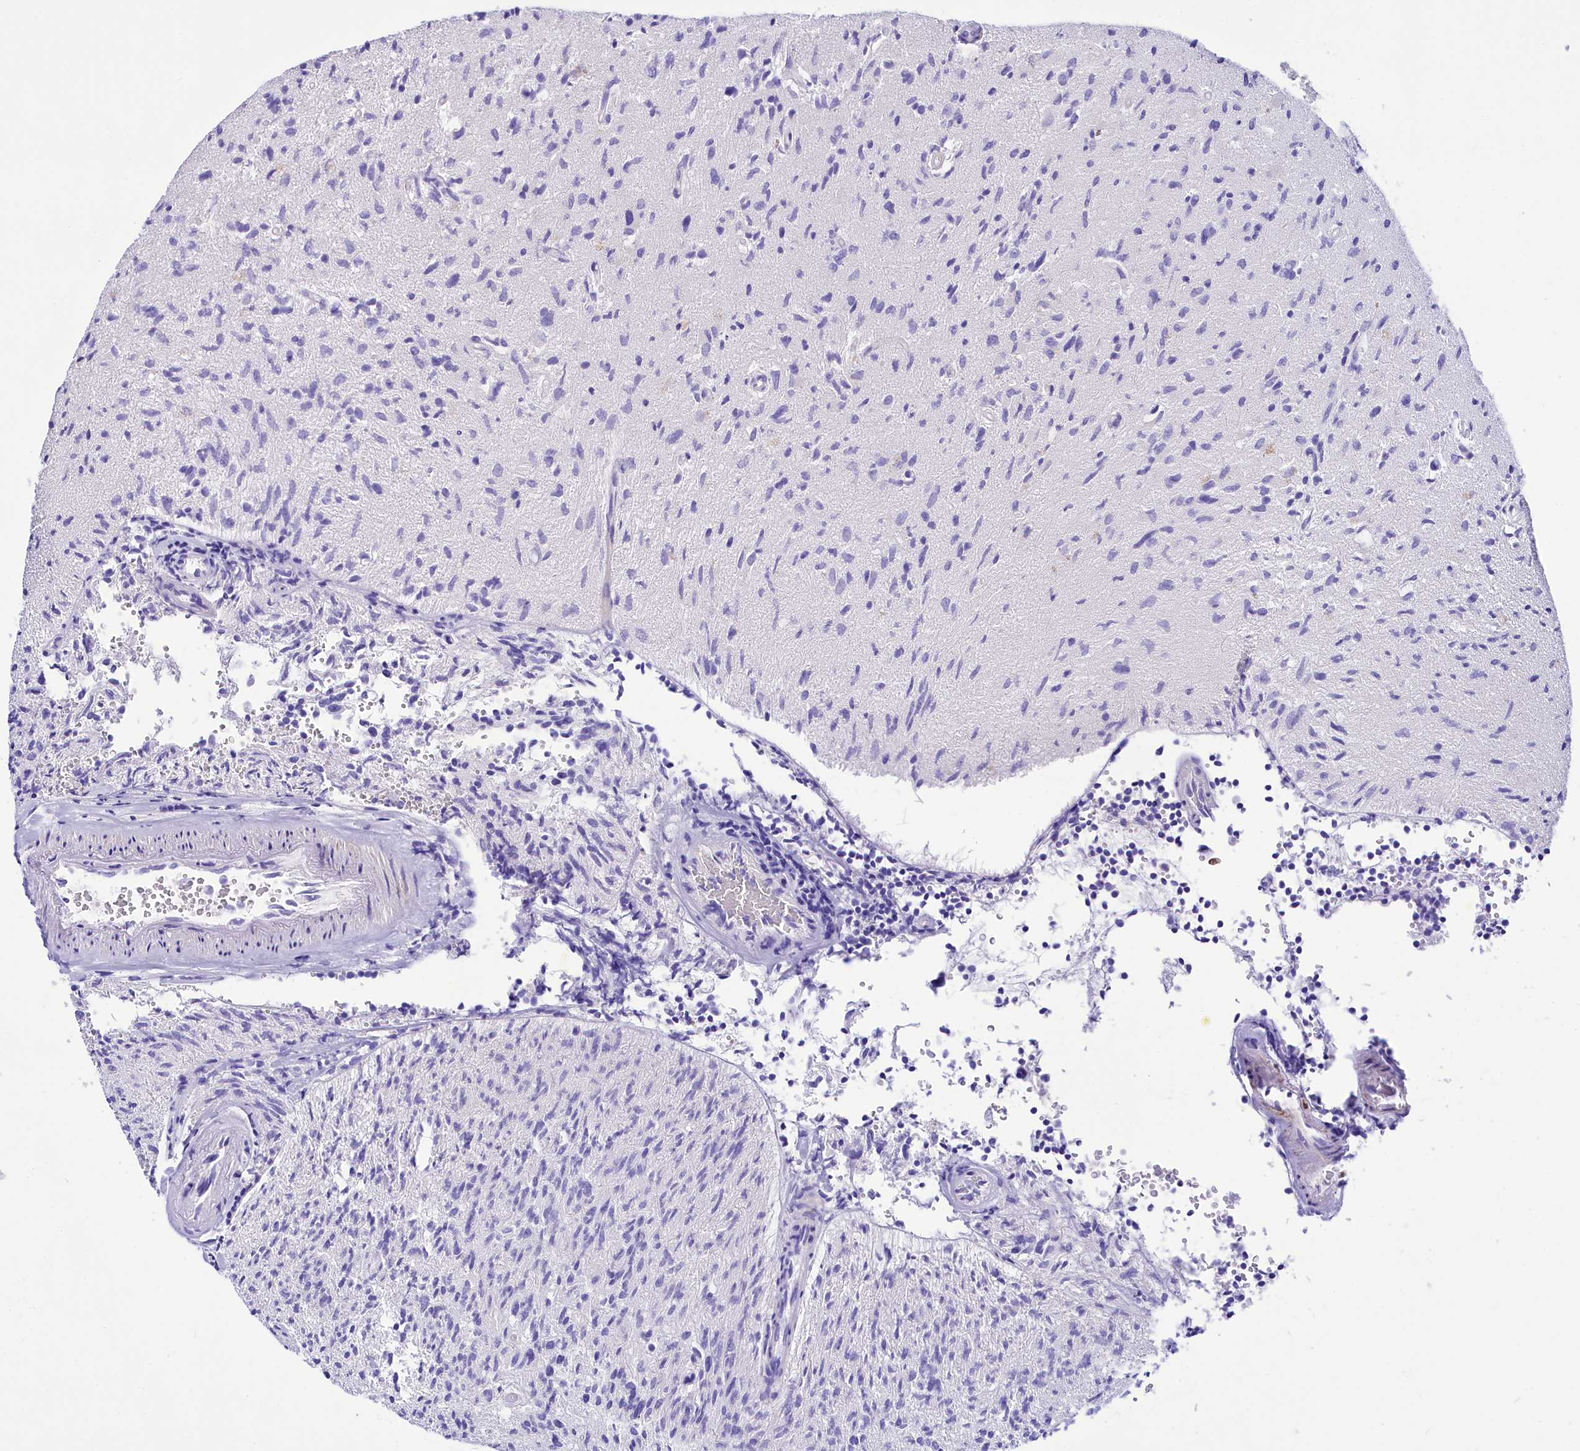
{"staining": {"intensity": "negative", "quantity": "none", "location": "none"}, "tissue": "glioma", "cell_type": "Tumor cells", "image_type": "cancer", "snomed": [{"axis": "morphology", "description": "Glioma, malignant, High grade"}, {"axis": "topography", "description": "Brain"}], "caption": "Immunohistochemistry image of neoplastic tissue: human malignant high-grade glioma stained with DAB (3,3'-diaminobenzidine) exhibits no significant protein positivity in tumor cells.", "gene": "TTC36", "patient": {"sex": "female", "age": 57}}